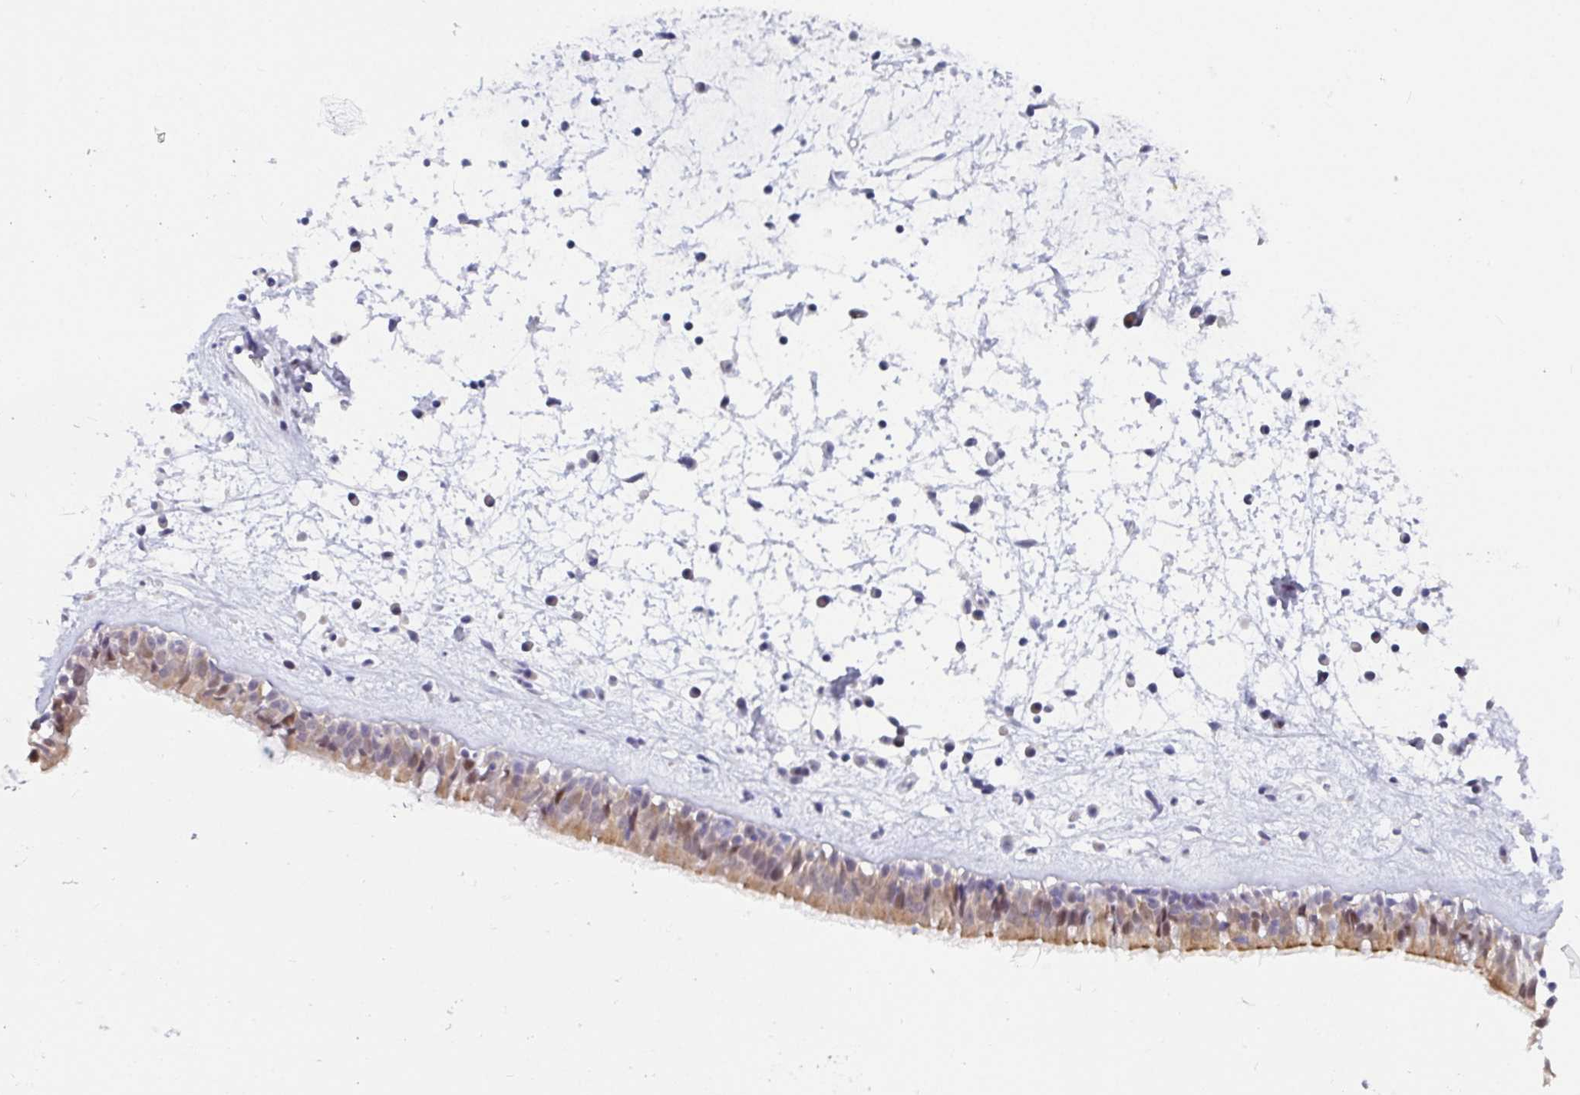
{"staining": {"intensity": "moderate", "quantity": "25%-75%", "location": "cytoplasmic/membranous,nuclear"}, "tissue": "nasopharynx", "cell_type": "Respiratory epithelial cells", "image_type": "normal", "snomed": [{"axis": "morphology", "description": "Normal tissue, NOS"}, {"axis": "topography", "description": "Nasopharynx"}], "caption": "The micrograph reveals staining of unremarkable nasopharynx, revealing moderate cytoplasmic/membranous,nuclear protein positivity (brown color) within respiratory epithelial cells.", "gene": "WDR72", "patient": {"sex": "male", "age": 24}}